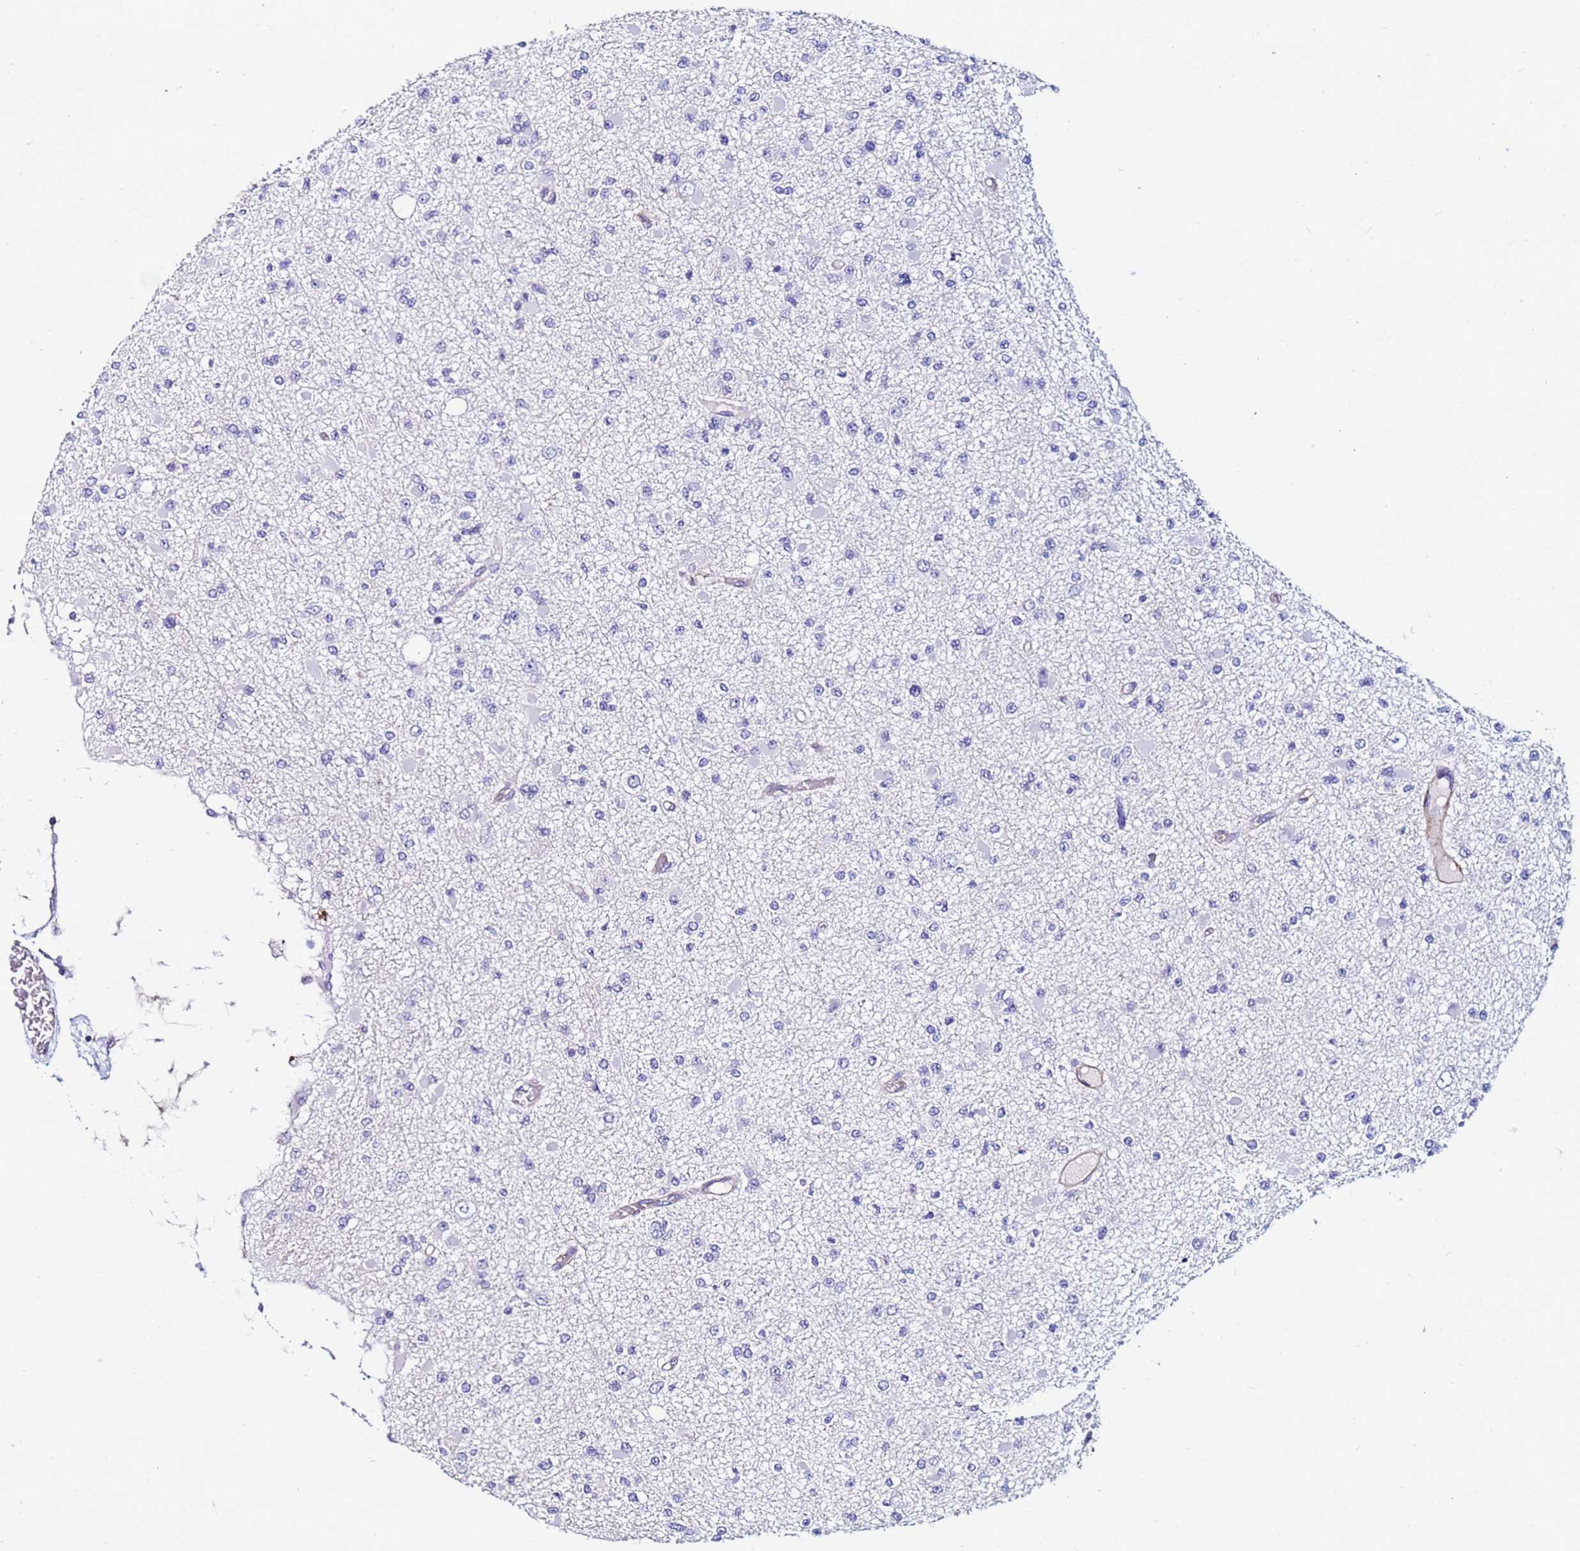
{"staining": {"intensity": "negative", "quantity": "none", "location": "none"}, "tissue": "glioma", "cell_type": "Tumor cells", "image_type": "cancer", "snomed": [{"axis": "morphology", "description": "Glioma, malignant, Low grade"}, {"axis": "topography", "description": "Brain"}], "caption": "The immunohistochemistry photomicrograph has no significant expression in tumor cells of low-grade glioma (malignant) tissue. (Immunohistochemistry, brightfield microscopy, high magnification).", "gene": "DEFB104A", "patient": {"sex": "female", "age": 22}}